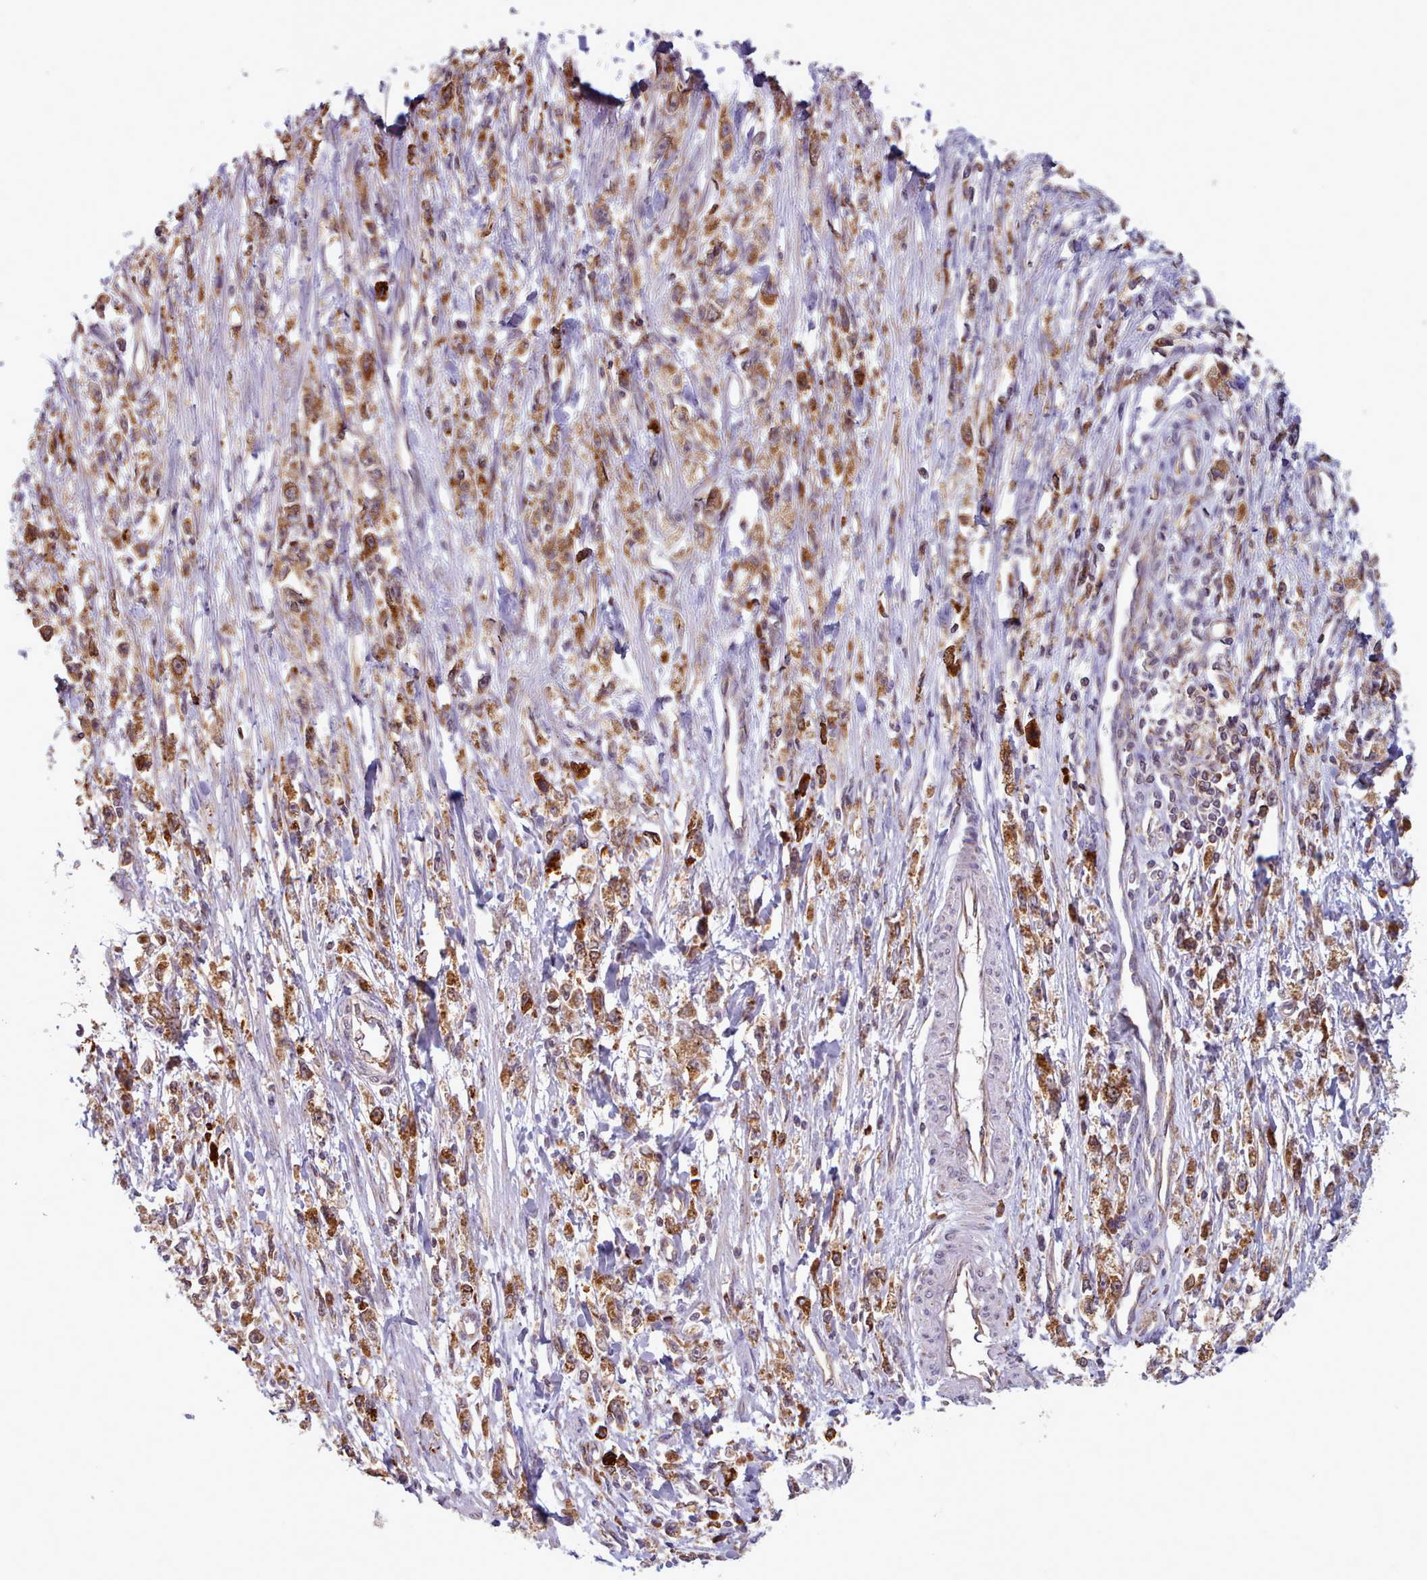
{"staining": {"intensity": "strong", "quantity": ">75%", "location": "cytoplasmic/membranous"}, "tissue": "stomach cancer", "cell_type": "Tumor cells", "image_type": "cancer", "snomed": [{"axis": "morphology", "description": "Adenocarcinoma, NOS"}, {"axis": "topography", "description": "Stomach"}], "caption": "Stomach cancer was stained to show a protein in brown. There is high levels of strong cytoplasmic/membranous staining in approximately >75% of tumor cells. The protein of interest is shown in brown color, while the nuclei are stained blue.", "gene": "CRYBG1", "patient": {"sex": "female", "age": 59}}